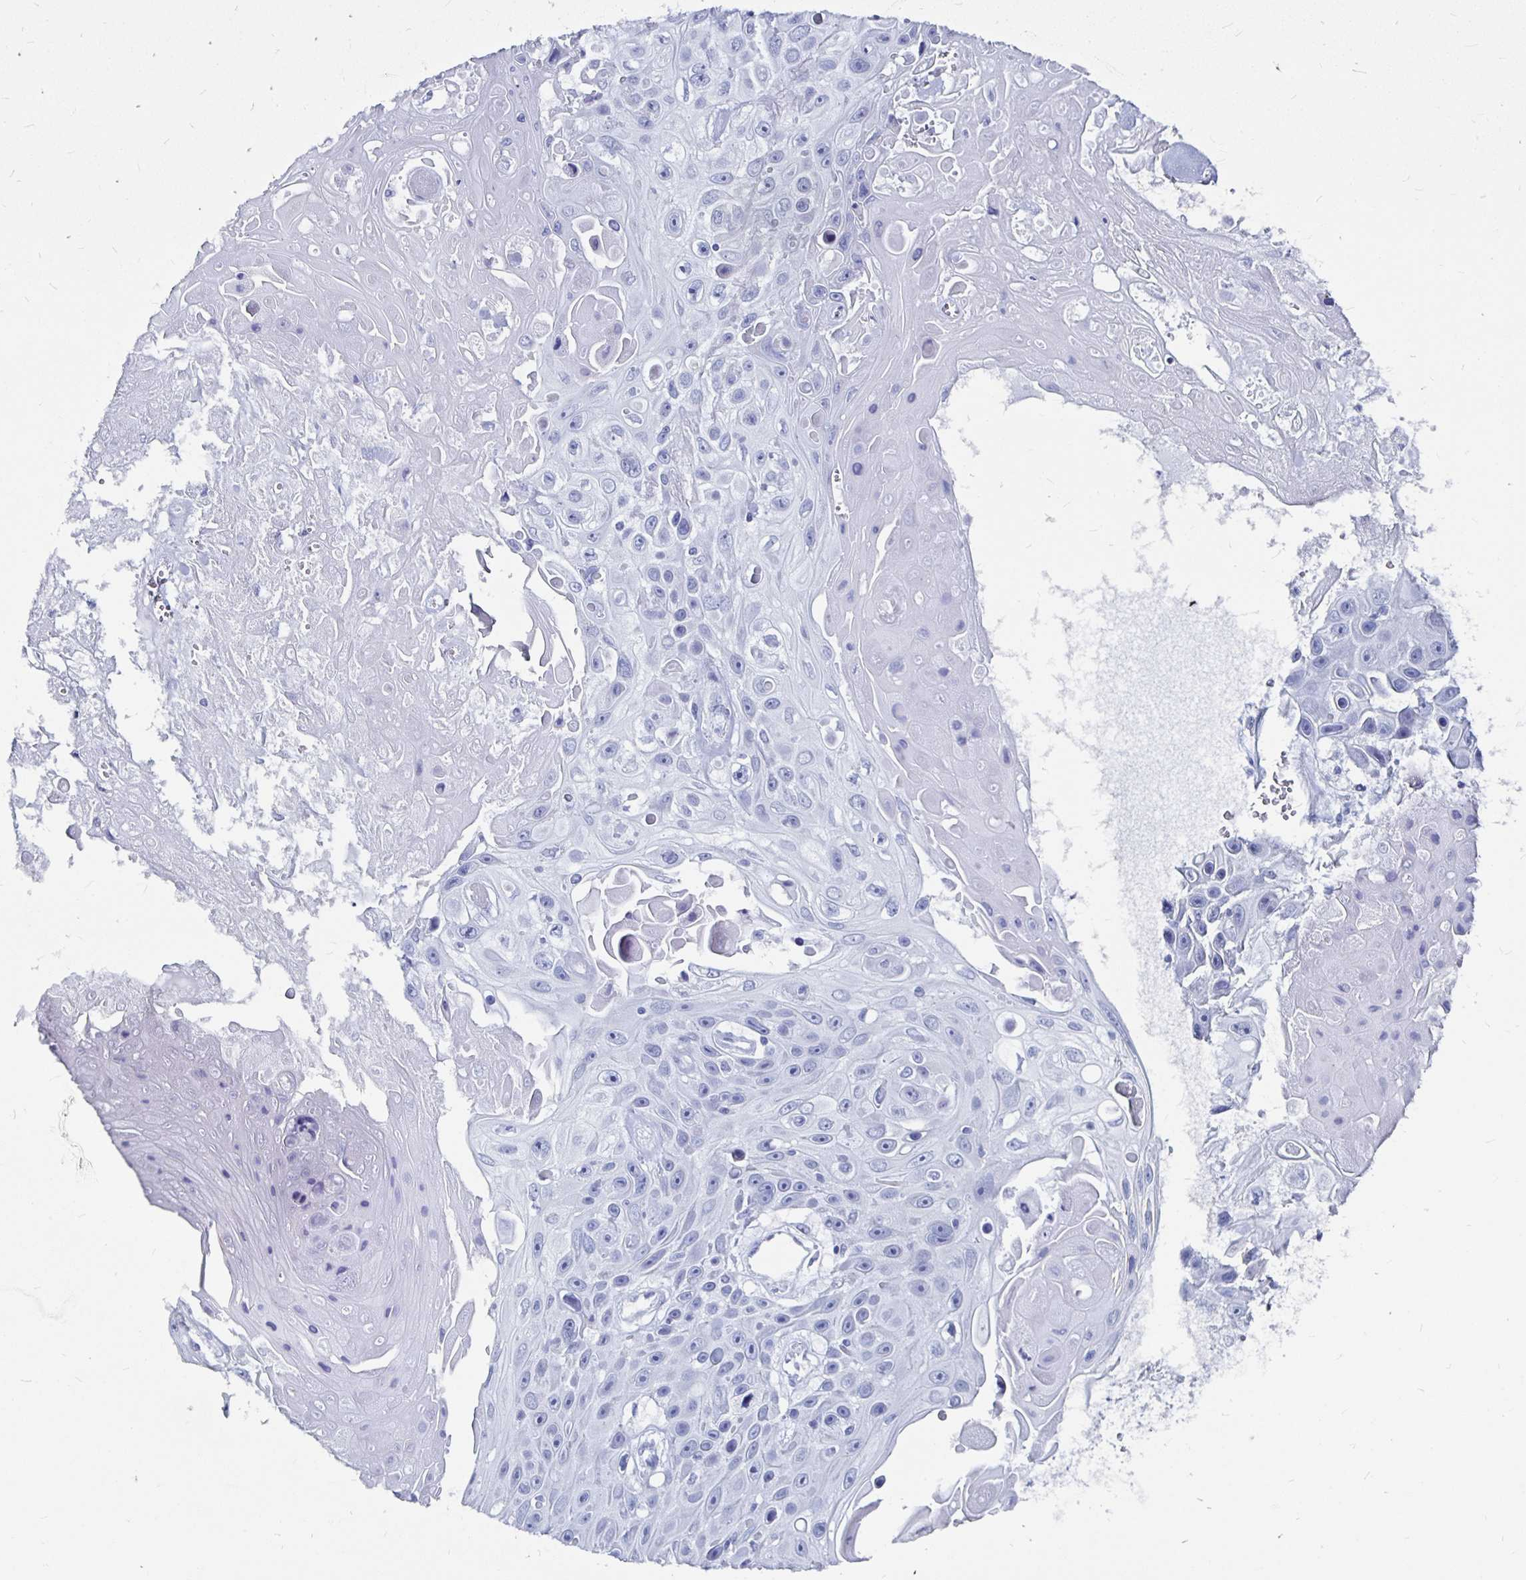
{"staining": {"intensity": "negative", "quantity": "none", "location": "none"}, "tissue": "skin cancer", "cell_type": "Tumor cells", "image_type": "cancer", "snomed": [{"axis": "morphology", "description": "Squamous cell carcinoma, NOS"}, {"axis": "topography", "description": "Skin"}], "caption": "This is an immunohistochemistry (IHC) histopathology image of skin squamous cell carcinoma. There is no positivity in tumor cells.", "gene": "LUZP4", "patient": {"sex": "male", "age": 82}}